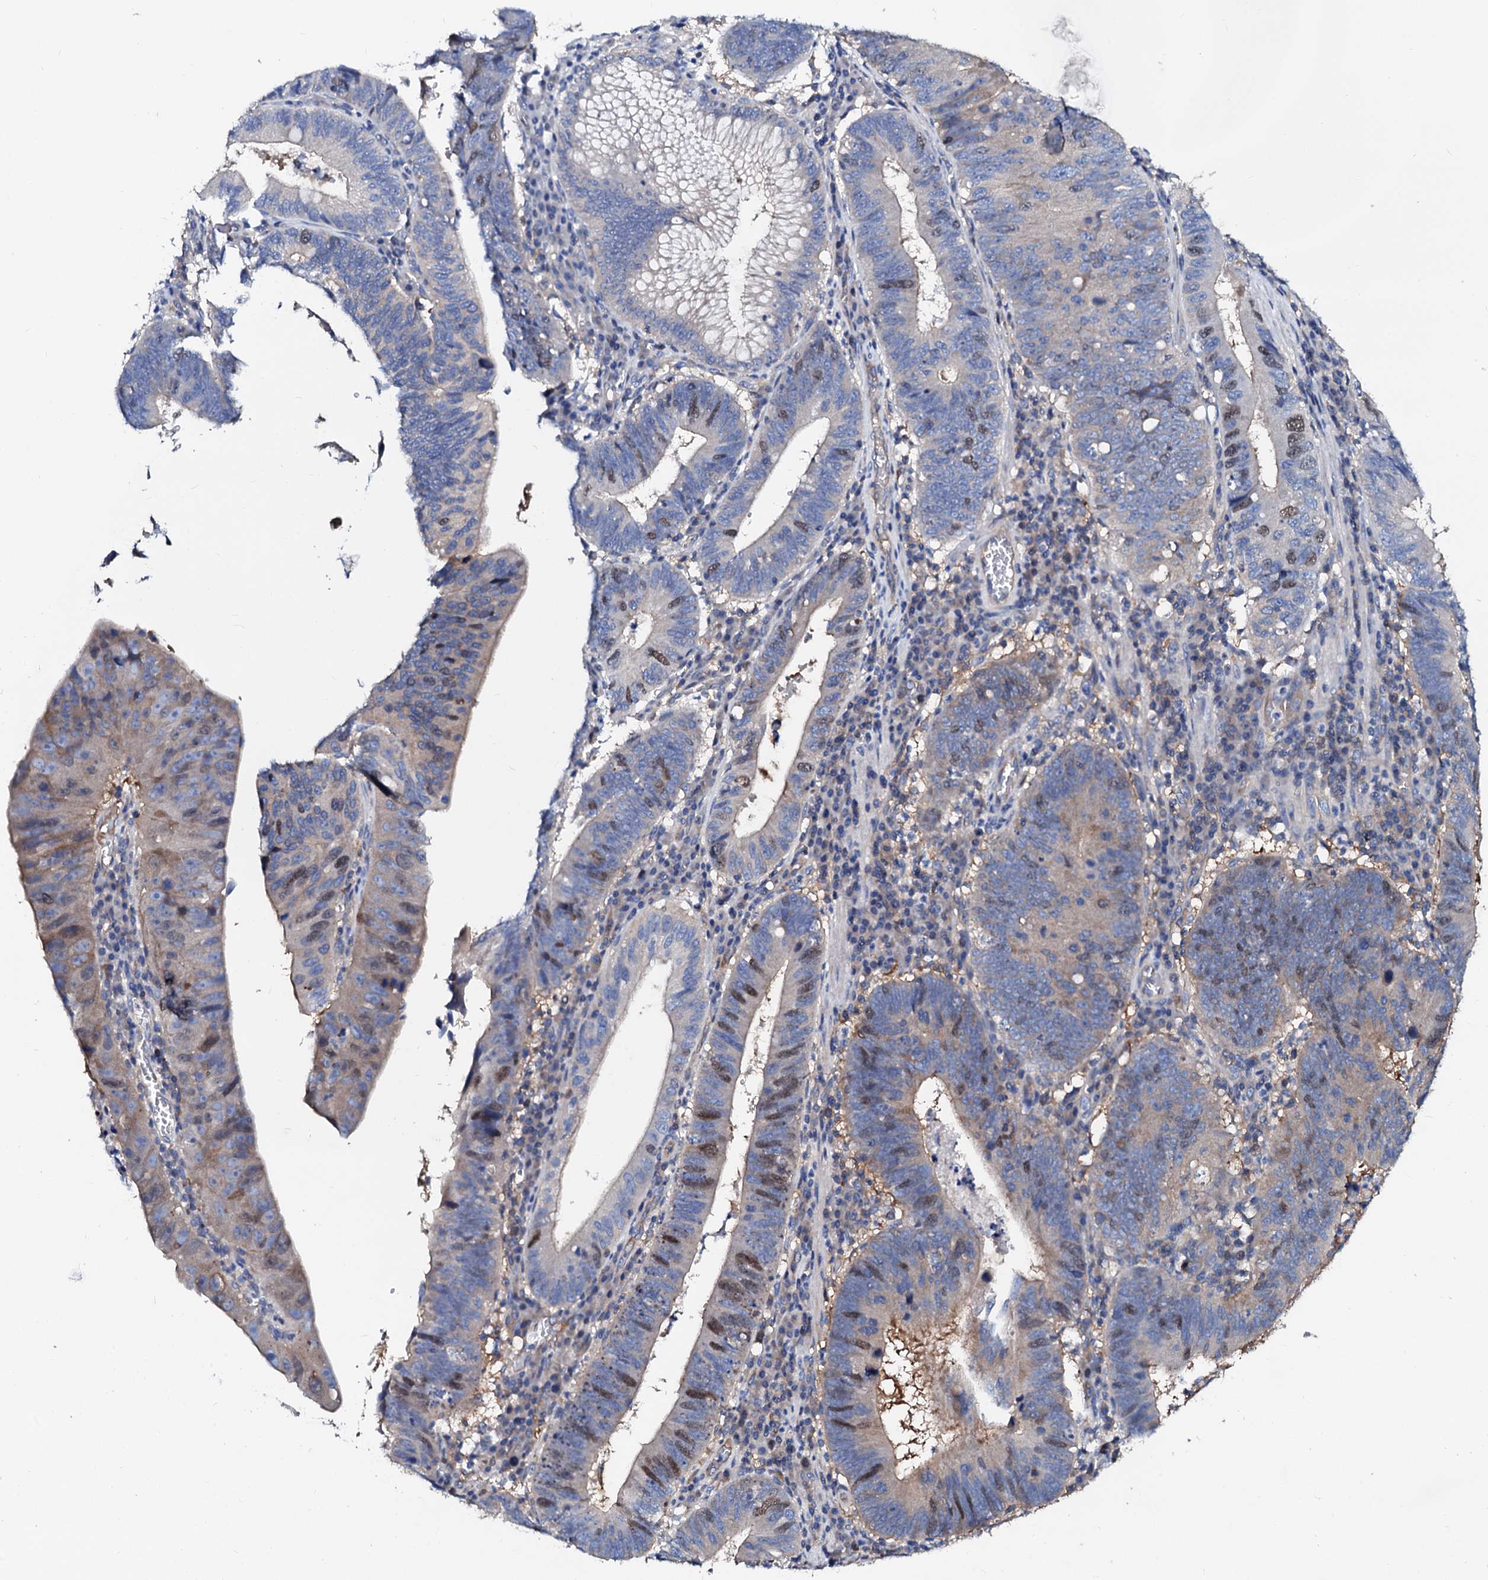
{"staining": {"intensity": "moderate", "quantity": "<25%", "location": "nuclear"}, "tissue": "stomach cancer", "cell_type": "Tumor cells", "image_type": "cancer", "snomed": [{"axis": "morphology", "description": "Adenocarcinoma, NOS"}, {"axis": "topography", "description": "Stomach"}], "caption": "An immunohistochemistry image of tumor tissue is shown. Protein staining in brown shows moderate nuclear positivity in adenocarcinoma (stomach) within tumor cells.", "gene": "CSKMT", "patient": {"sex": "male", "age": 59}}